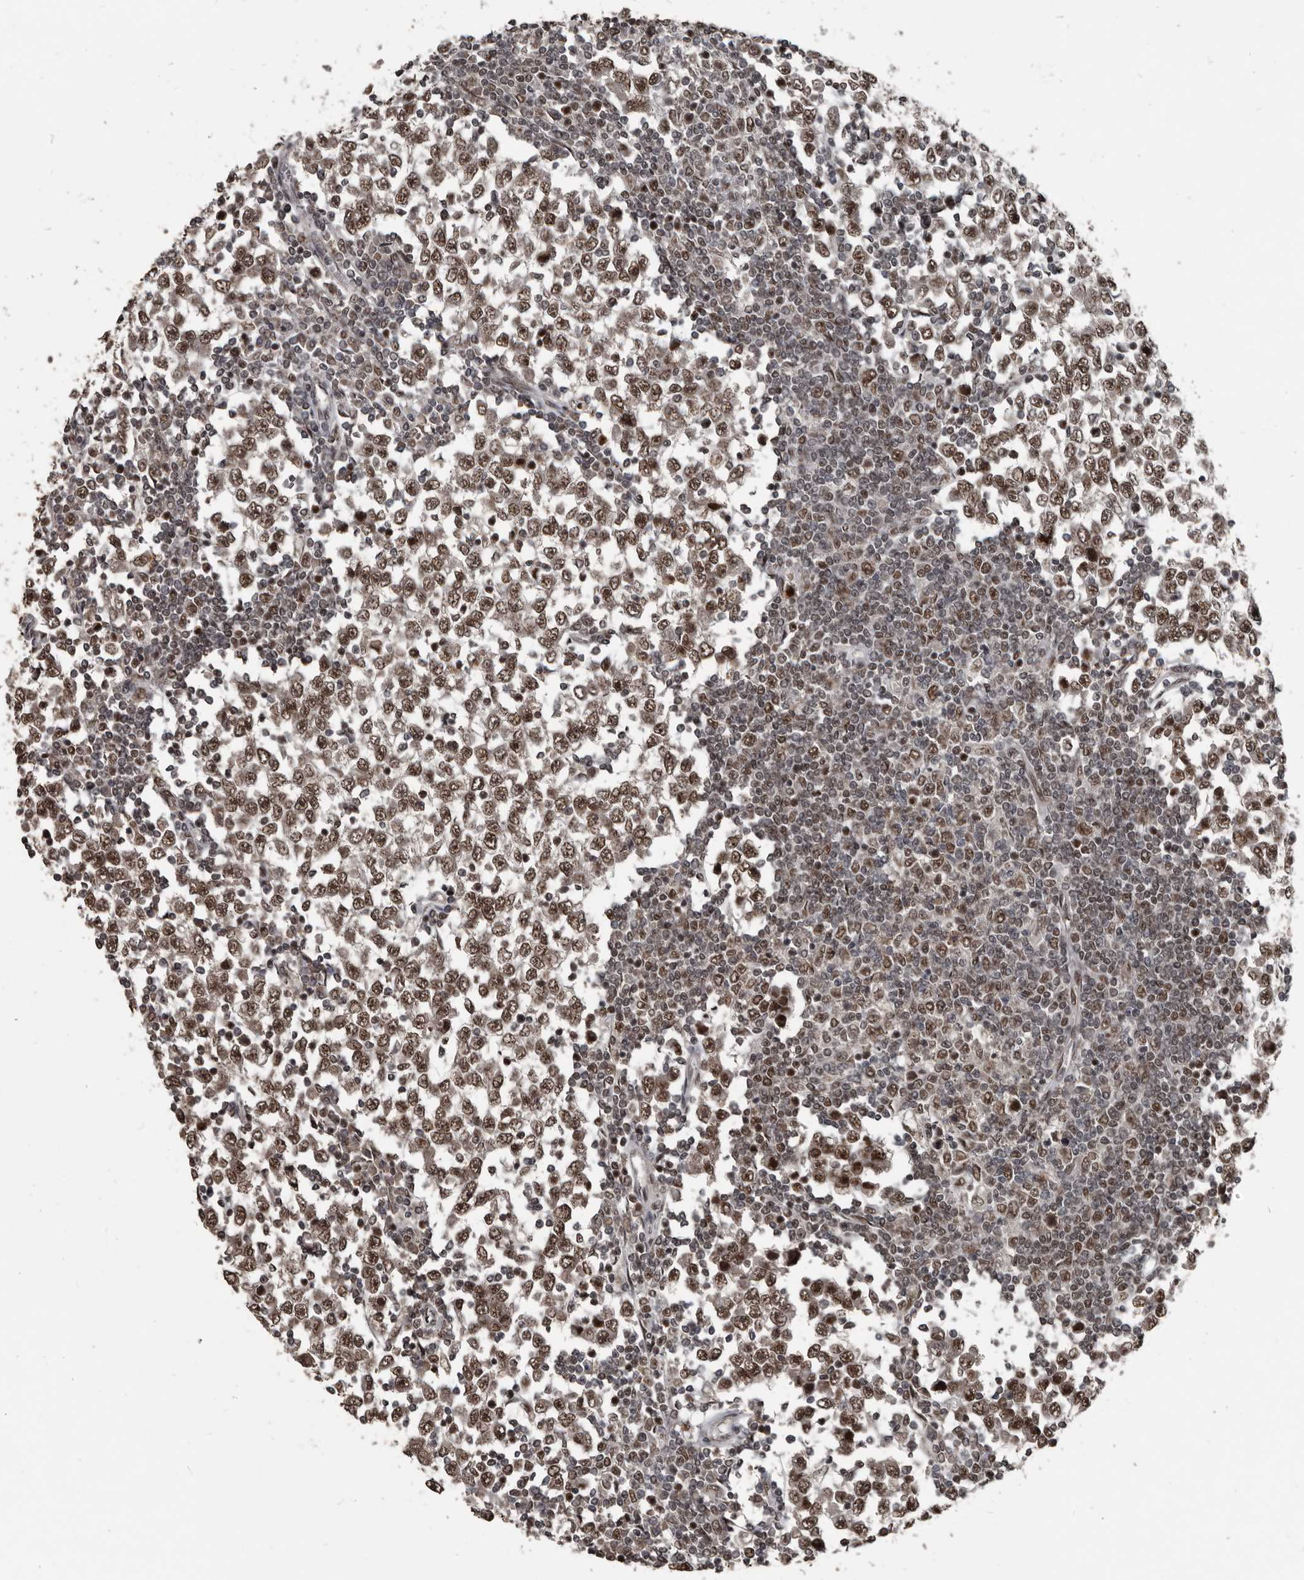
{"staining": {"intensity": "moderate", "quantity": ">75%", "location": "nuclear"}, "tissue": "testis cancer", "cell_type": "Tumor cells", "image_type": "cancer", "snomed": [{"axis": "morphology", "description": "Seminoma, NOS"}, {"axis": "topography", "description": "Testis"}], "caption": "Human seminoma (testis) stained with a brown dye demonstrates moderate nuclear positive staining in about >75% of tumor cells.", "gene": "CHD1L", "patient": {"sex": "male", "age": 65}}